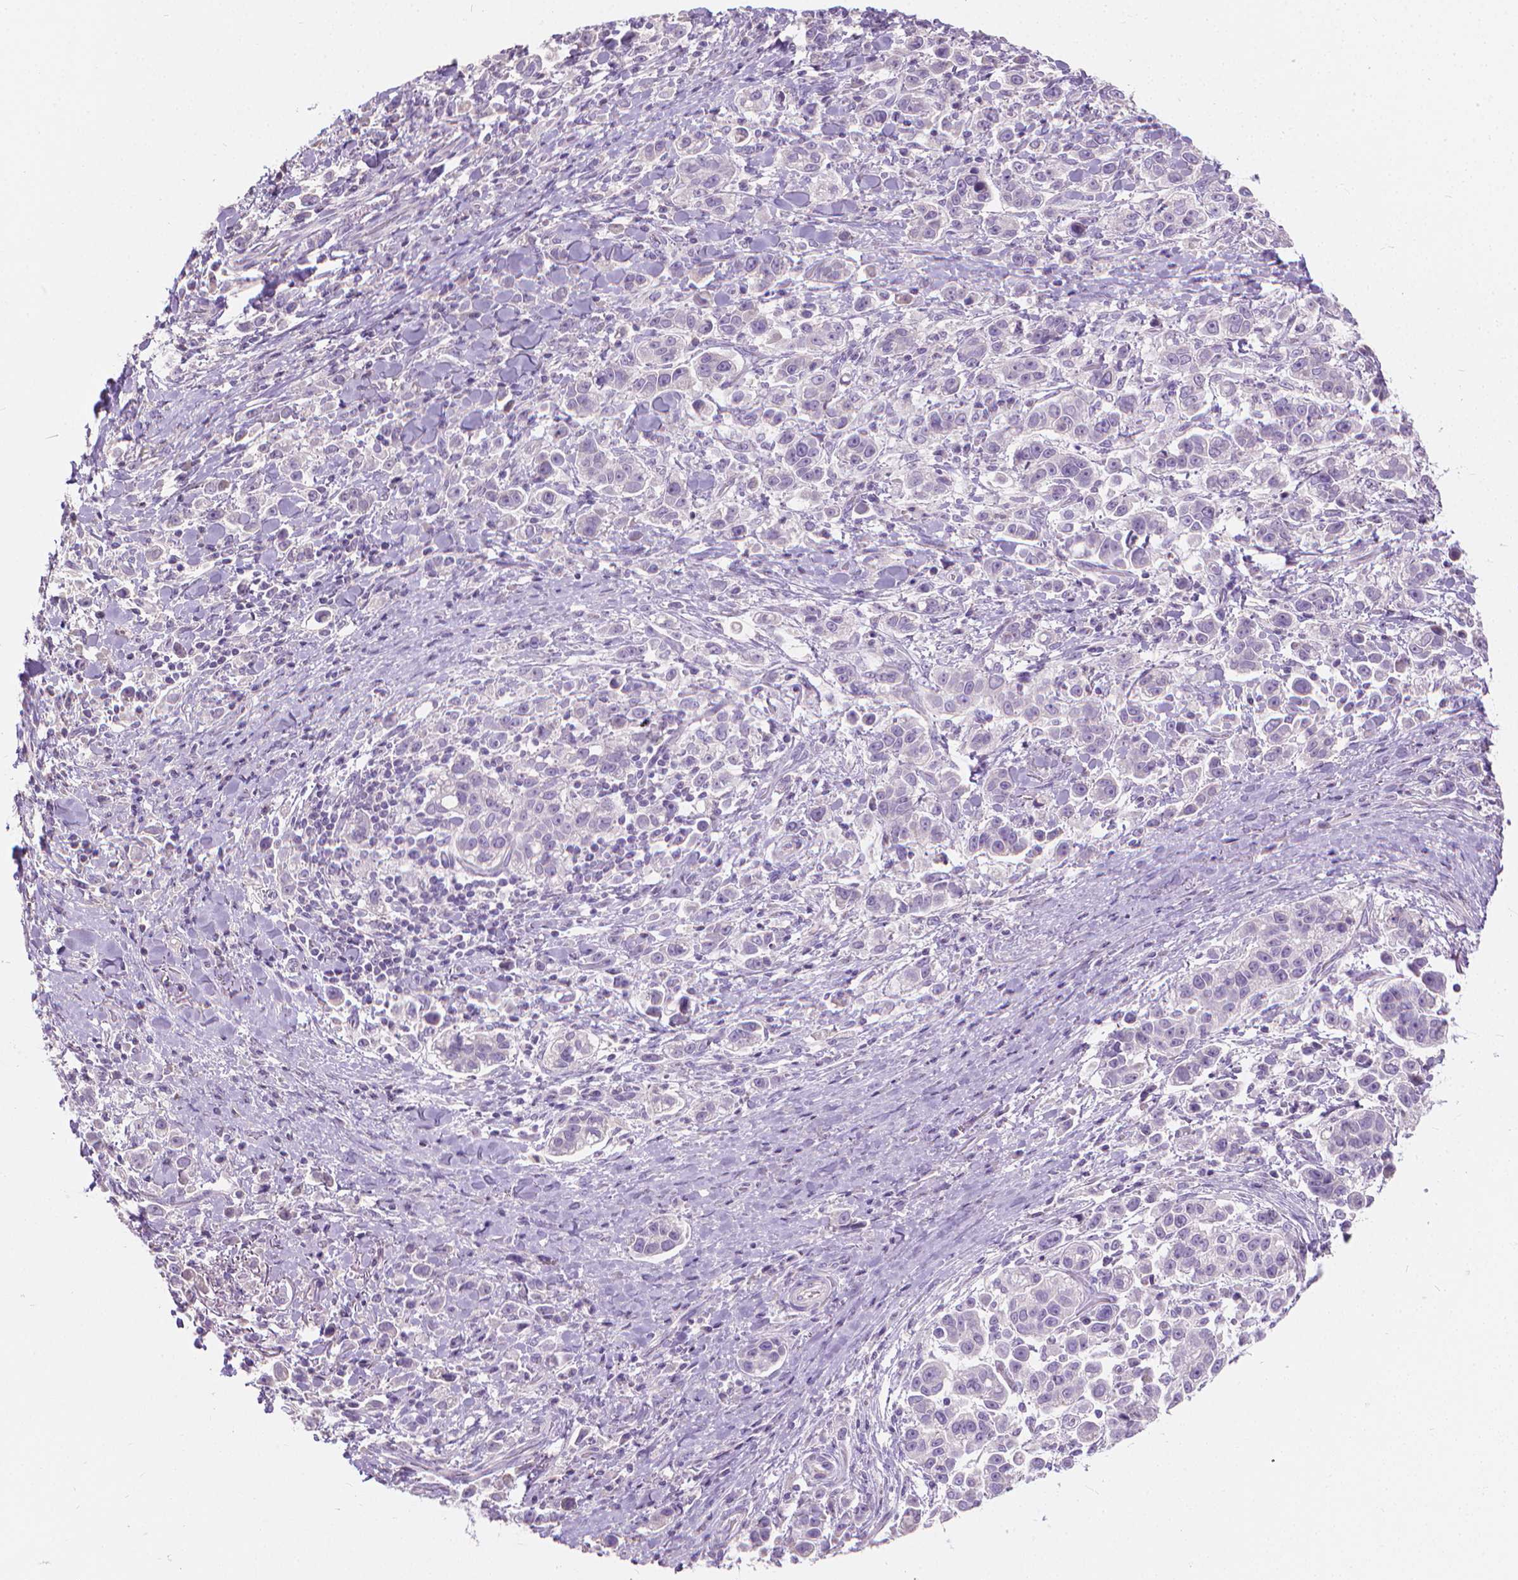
{"staining": {"intensity": "negative", "quantity": "none", "location": "none"}, "tissue": "stomach cancer", "cell_type": "Tumor cells", "image_type": "cancer", "snomed": [{"axis": "morphology", "description": "Adenocarcinoma, NOS"}, {"axis": "topography", "description": "Stomach"}], "caption": "Stomach cancer (adenocarcinoma) stained for a protein using immunohistochemistry reveals no positivity tumor cells.", "gene": "CABCOCO1", "patient": {"sex": "male", "age": 93}}